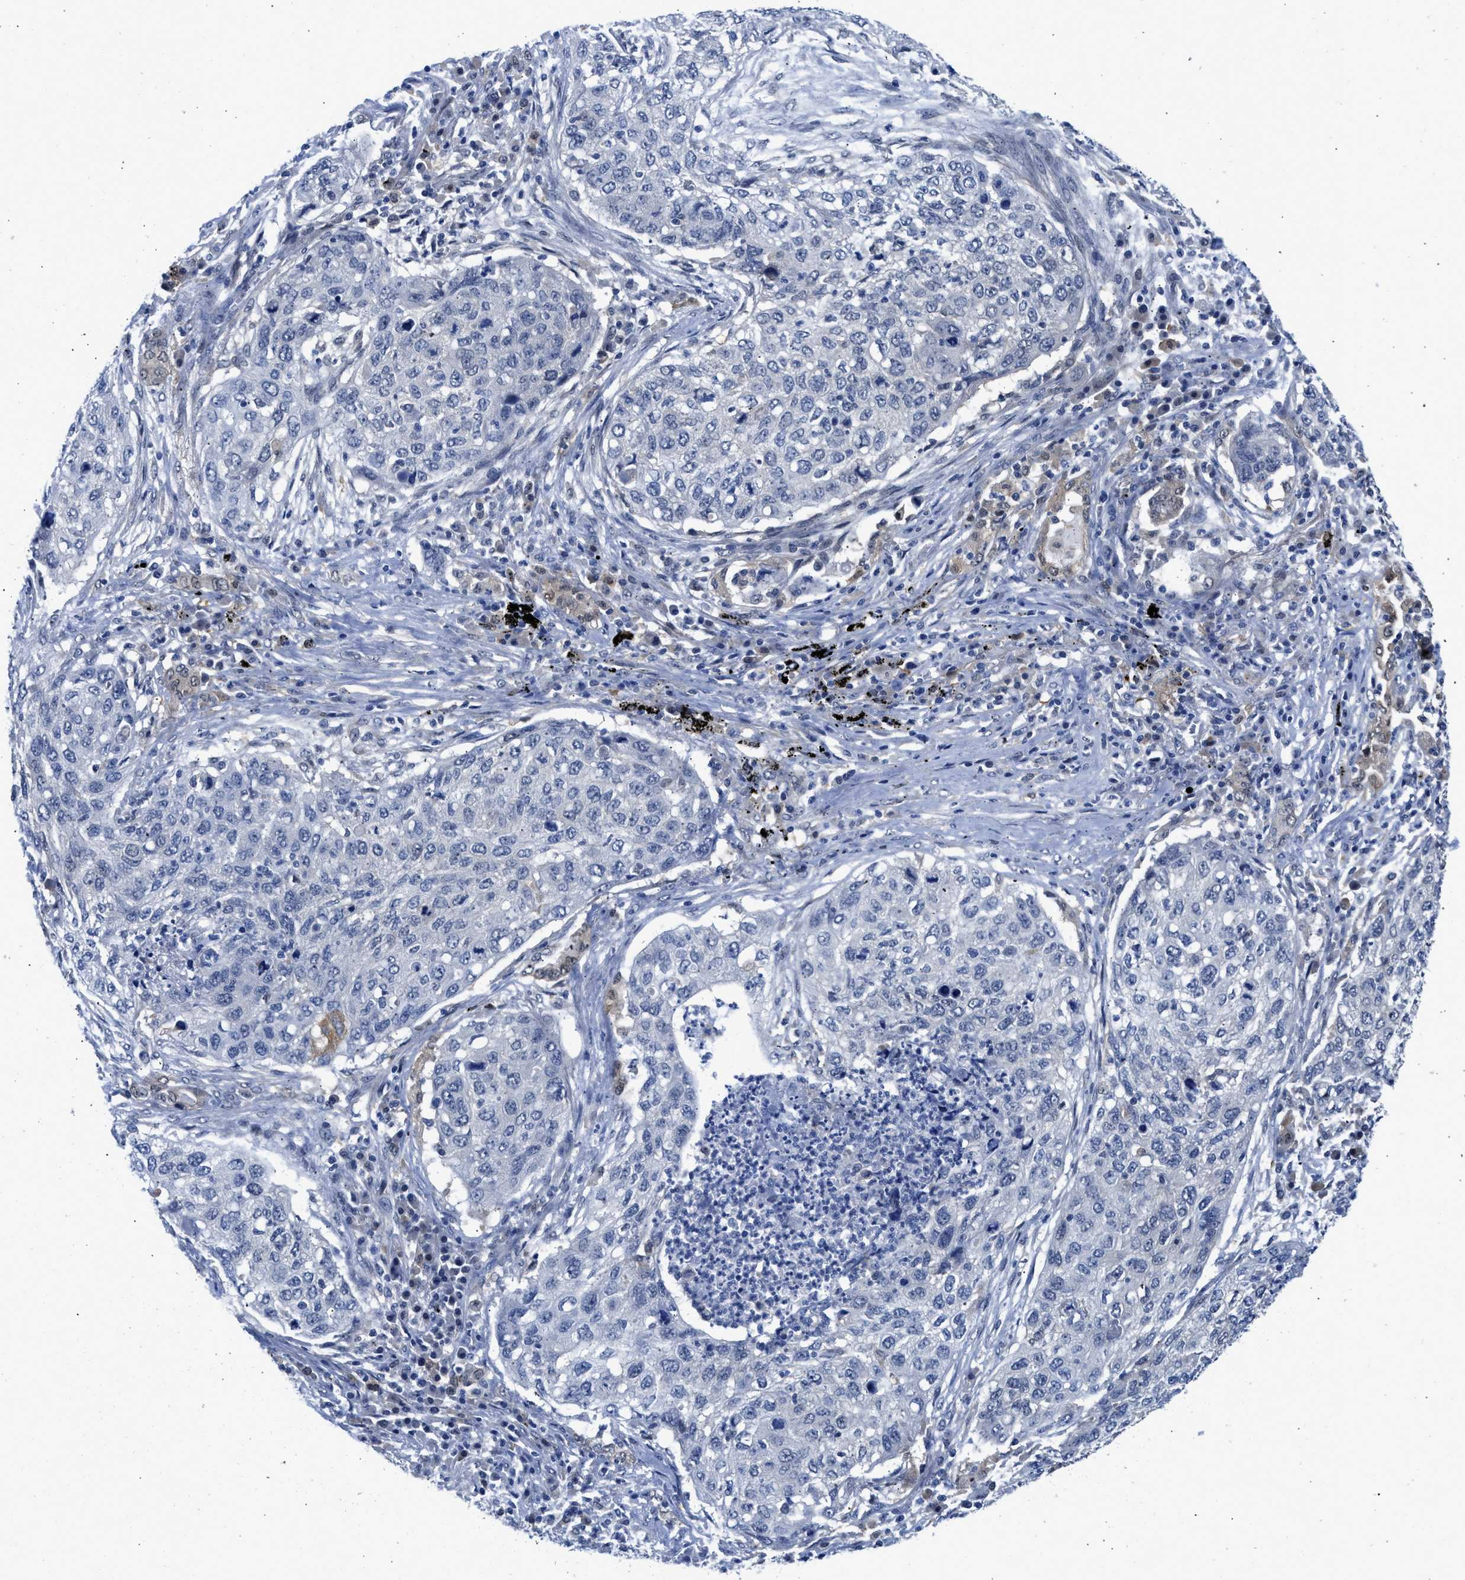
{"staining": {"intensity": "negative", "quantity": "none", "location": "none"}, "tissue": "lung cancer", "cell_type": "Tumor cells", "image_type": "cancer", "snomed": [{"axis": "morphology", "description": "Squamous cell carcinoma, NOS"}, {"axis": "topography", "description": "Lung"}], "caption": "Image shows no protein positivity in tumor cells of lung cancer tissue. (Immunohistochemistry (ihc), brightfield microscopy, high magnification).", "gene": "CBR1", "patient": {"sex": "female", "age": 63}}